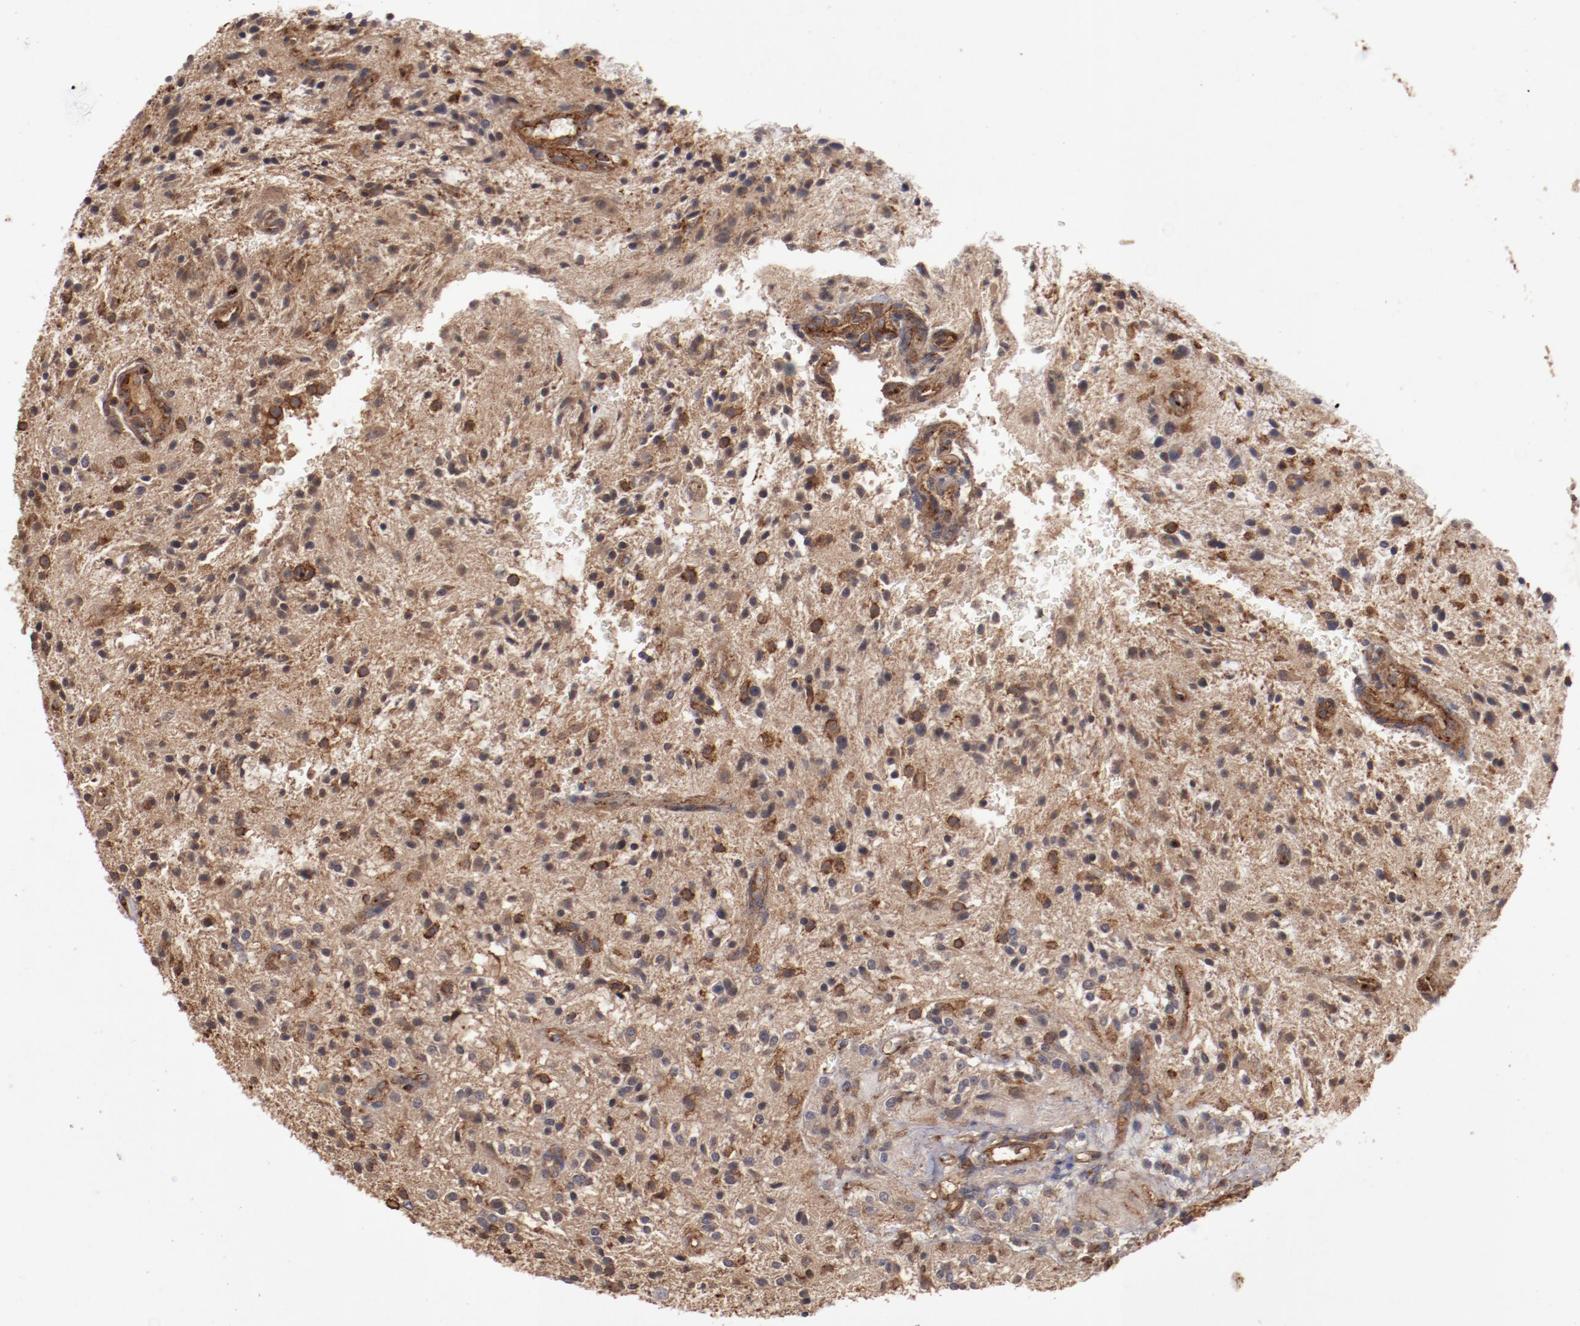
{"staining": {"intensity": "moderate", "quantity": ">75%", "location": "cytoplasmic/membranous,nuclear"}, "tissue": "glioma", "cell_type": "Tumor cells", "image_type": "cancer", "snomed": [{"axis": "morphology", "description": "Glioma, malignant, NOS"}, {"axis": "topography", "description": "Cerebellum"}], "caption": "Protein expression analysis of glioma (malignant) displays moderate cytoplasmic/membranous and nuclear staining in about >75% of tumor cells.", "gene": "DIPK2B", "patient": {"sex": "female", "age": 10}}